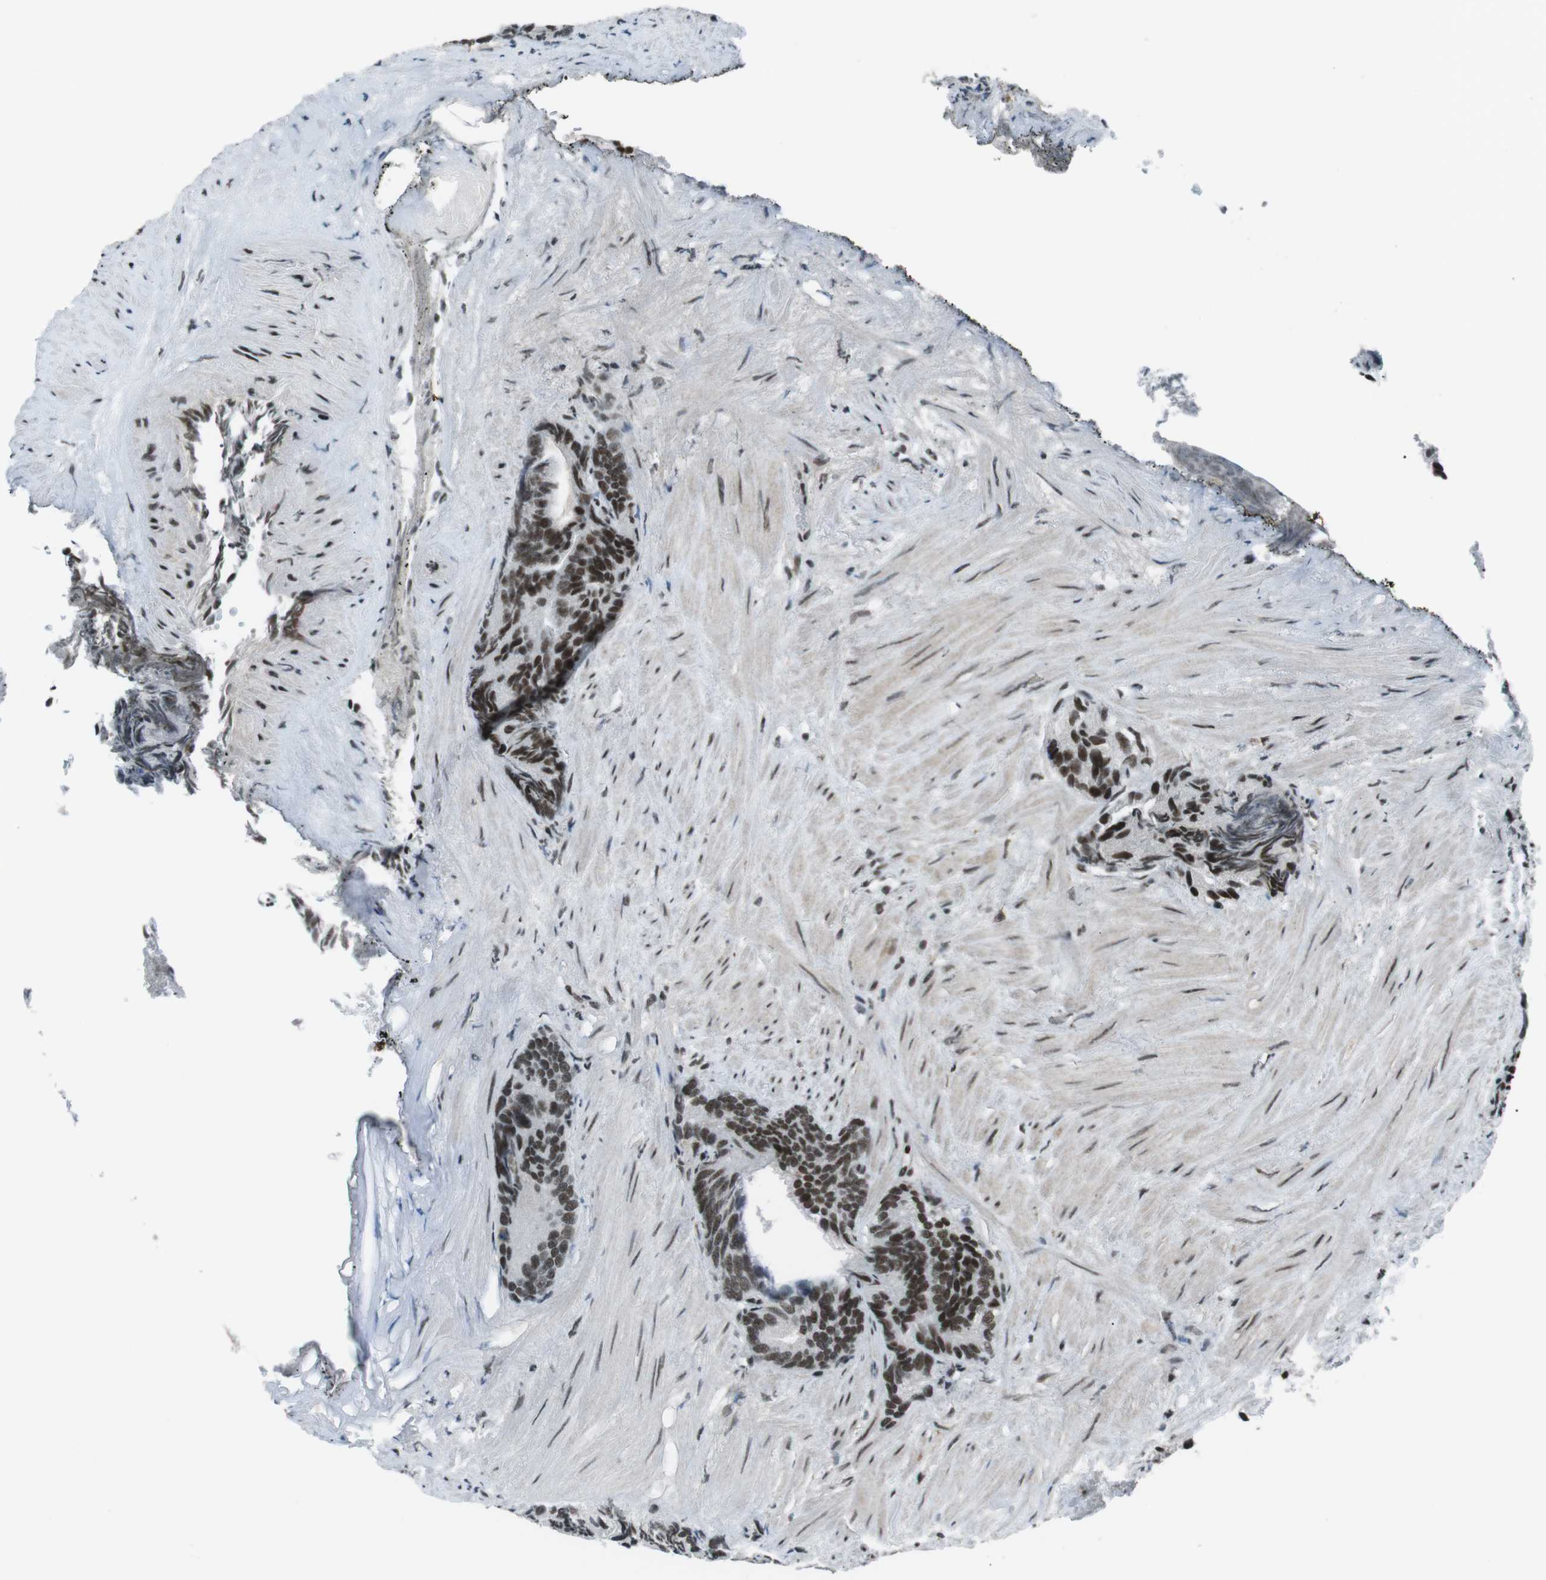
{"staining": {"intensity": "strong", "quantity": ">75%", "location": "nuclear"}, "tissue": "prostate cancer", "cell_type": "Tumor cells", "image_type": "cancer", "snomed": [{"axis": "morphology", "description": "Adenocarcinoma, Low grade"}, {"axis": "topography", "description": "Prostate"}], "caption": "This histopathology image exhibits immunohistochemistry staining of human prostate low-grade adenocarcinoma, with high strong nuclear positivity in about >75% of tumor cells.", "gene": "TAF1", "patient": {"sex": "male", "age": 89}}